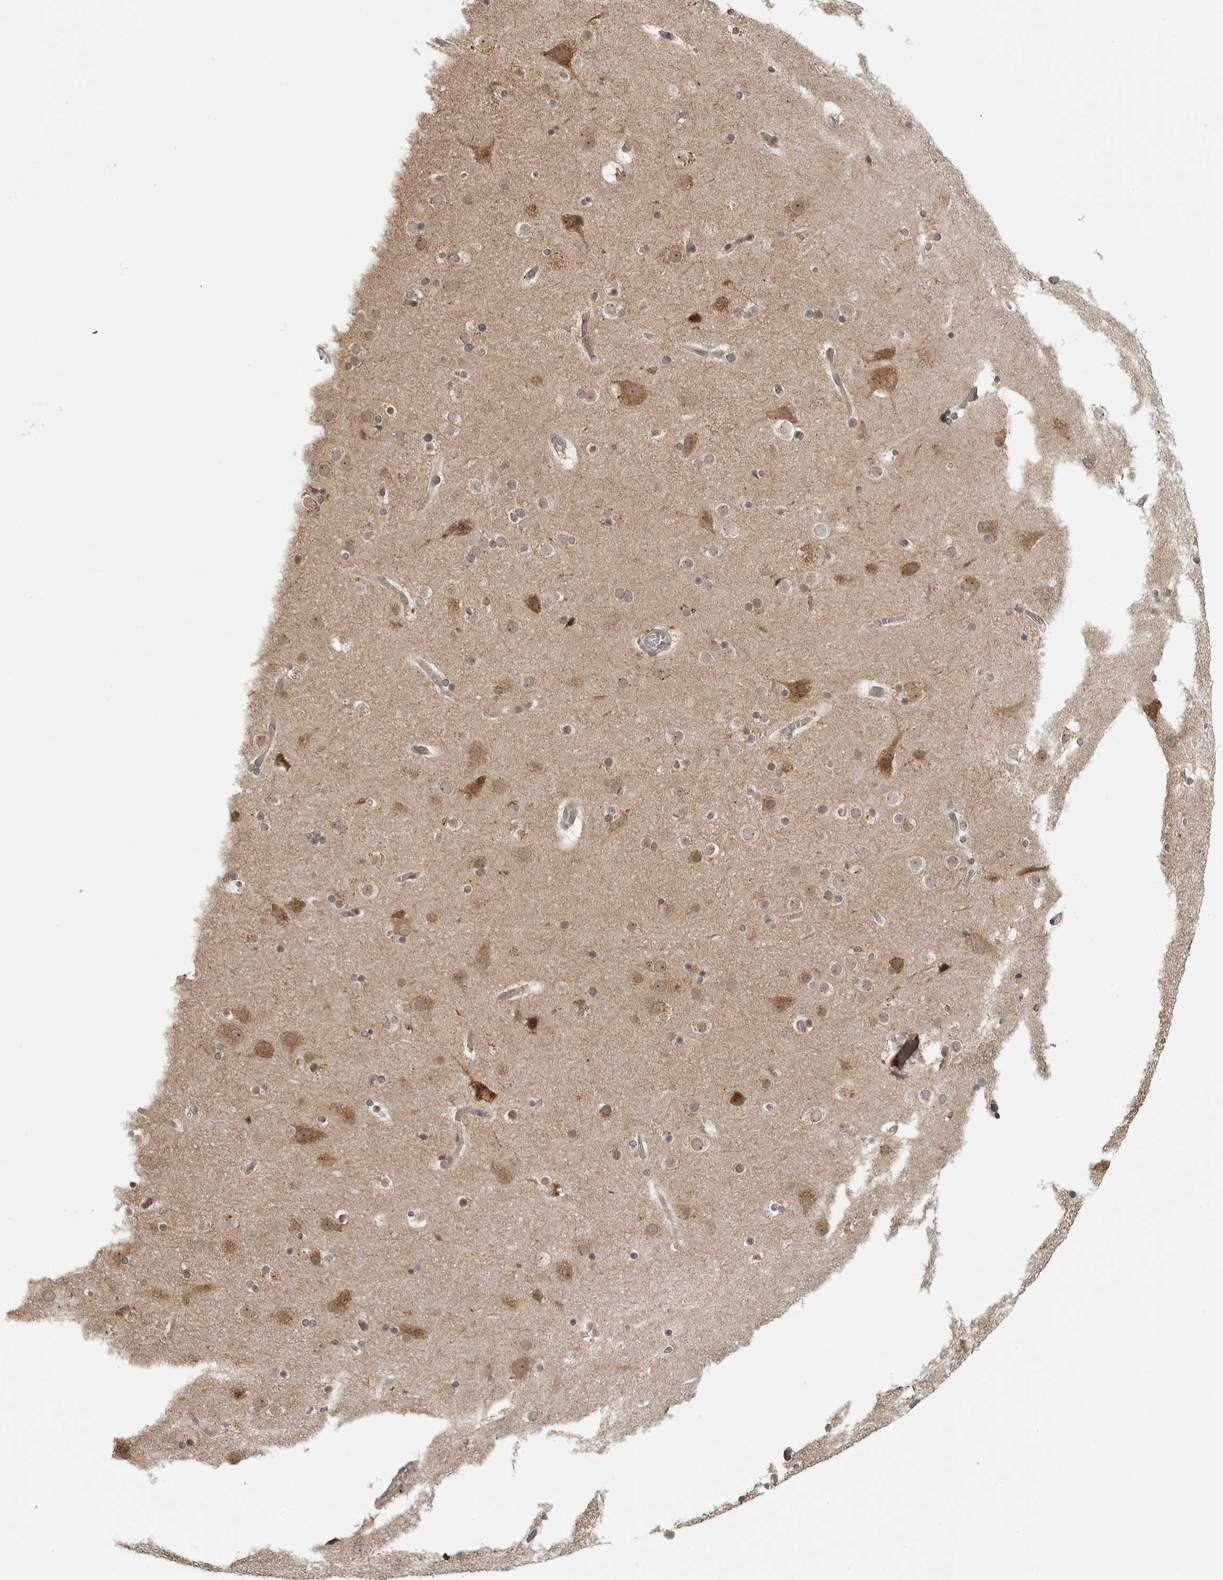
{"staining": {"intensity": "negative", "quantity": "none", "location": "none"}, "tissue": "cerebral cortex", "cell_type": "Endothelial cells", "image_type": "normal", "snomed": [{"axis": "morphology", "description": "Normal tissue, NOS"}, {"axis": "topography", "description": "Cerebral cortex"}], "caption": "The micrograph shows no significant positivity in endothelial cells of cerebral cortex. (Immunohistochemistry, brightfield microscopy, high magnification).", "gene": "COPA", "patient": {"sex": "male", "age": 57}}